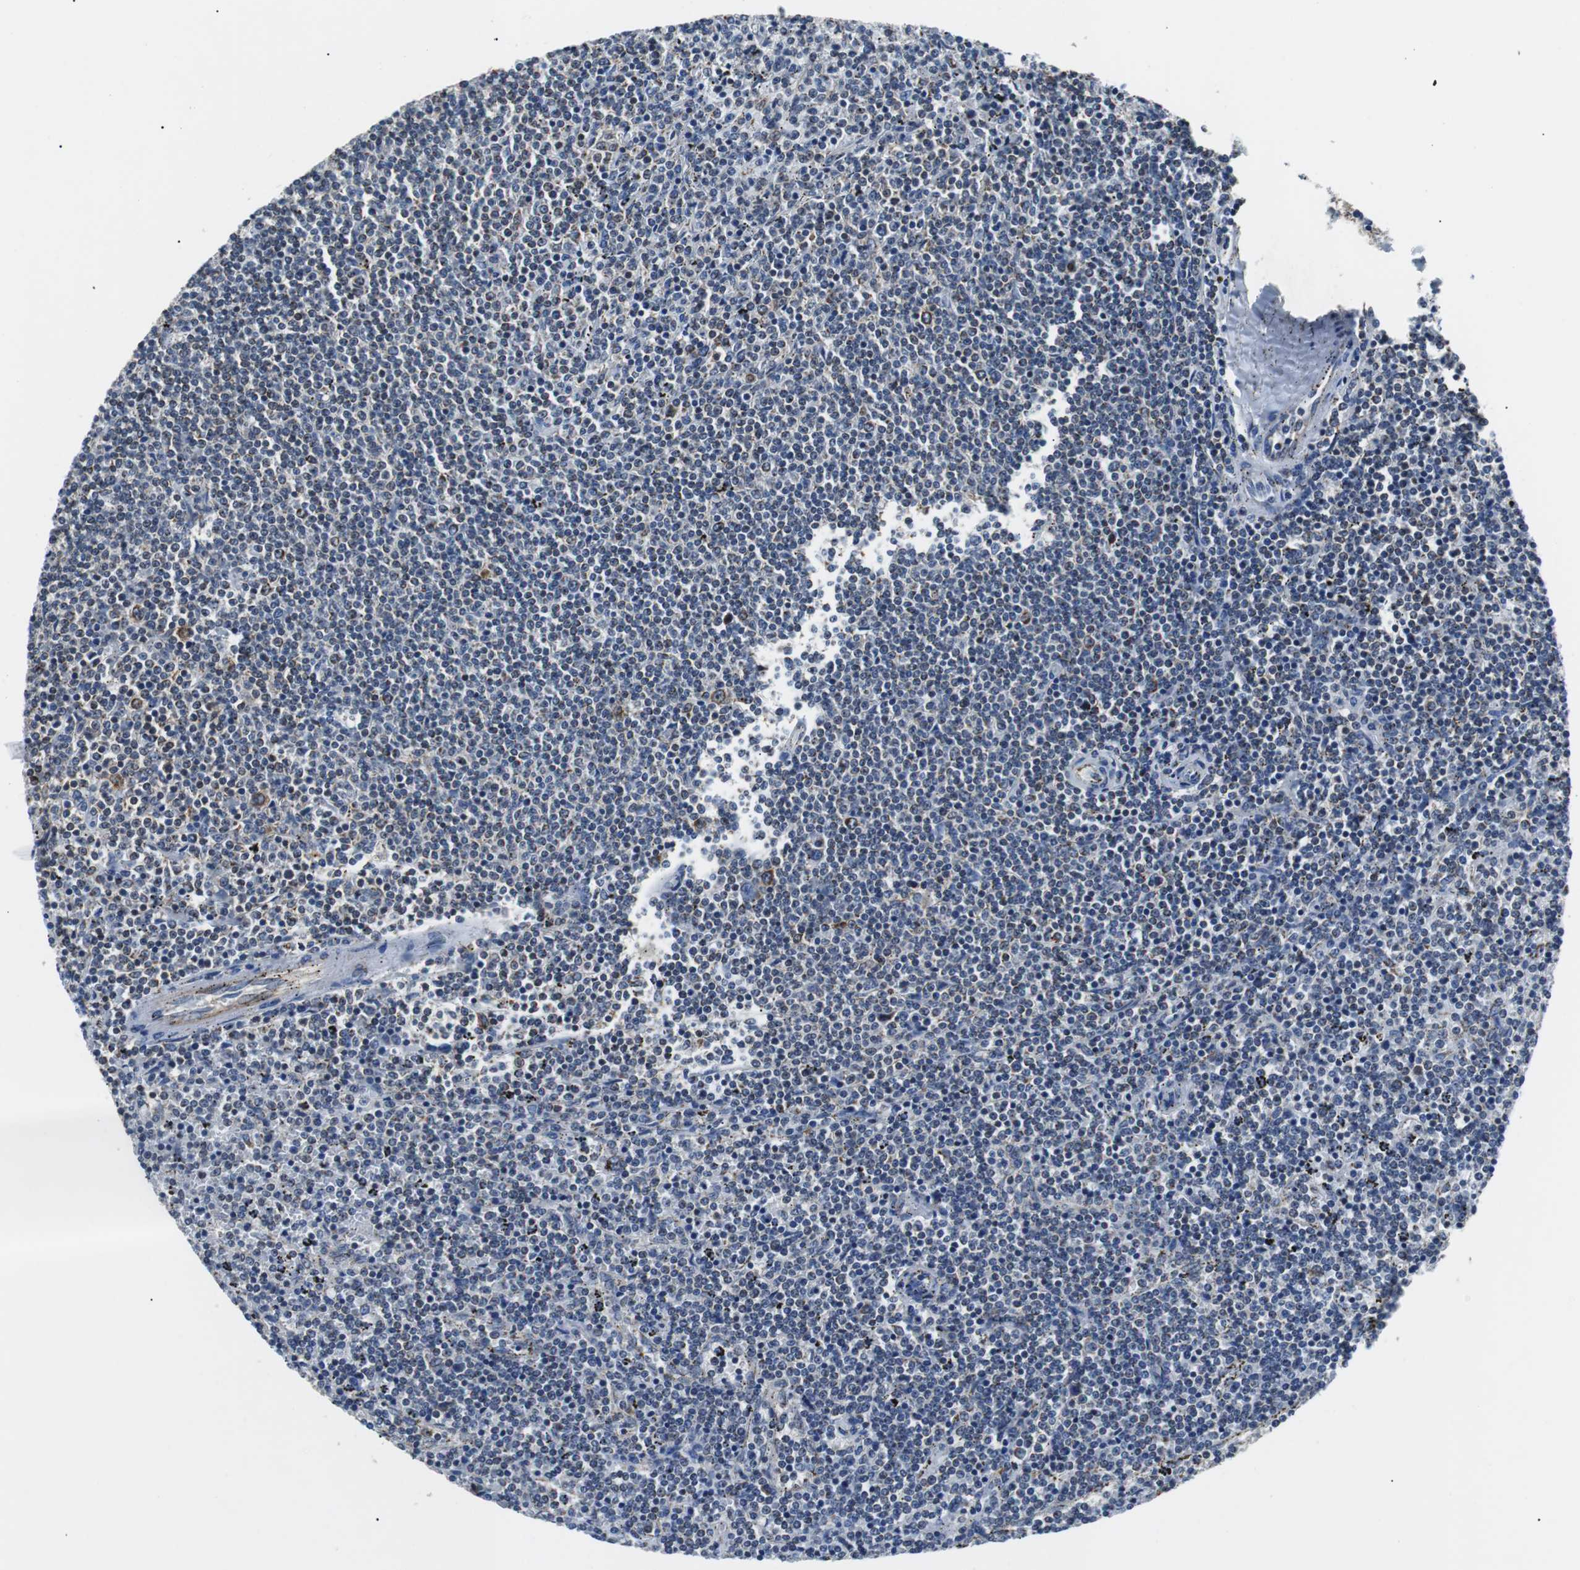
{"staining": {"intensity": "strong", "quantity": "<25%", "location": "cytoplasmic/membranous"}, "tissue": "lymphoma", "cell_type": "Tumor cells", "image_type": "cancer", "snomed": [{"axis": "morphology", "description": "Malignant lymphoma, non-Hodgkin's type, Low grade"}, {"axis": "topography", "description": "Spleen"}], "caption": "Protein expression analysis of lymphoma reveals strong cytoplasmic/membranous expression in about <25% of tumor cells.", "gene": "PITRM1", "patient": {"sex": "female", "age": 50}}